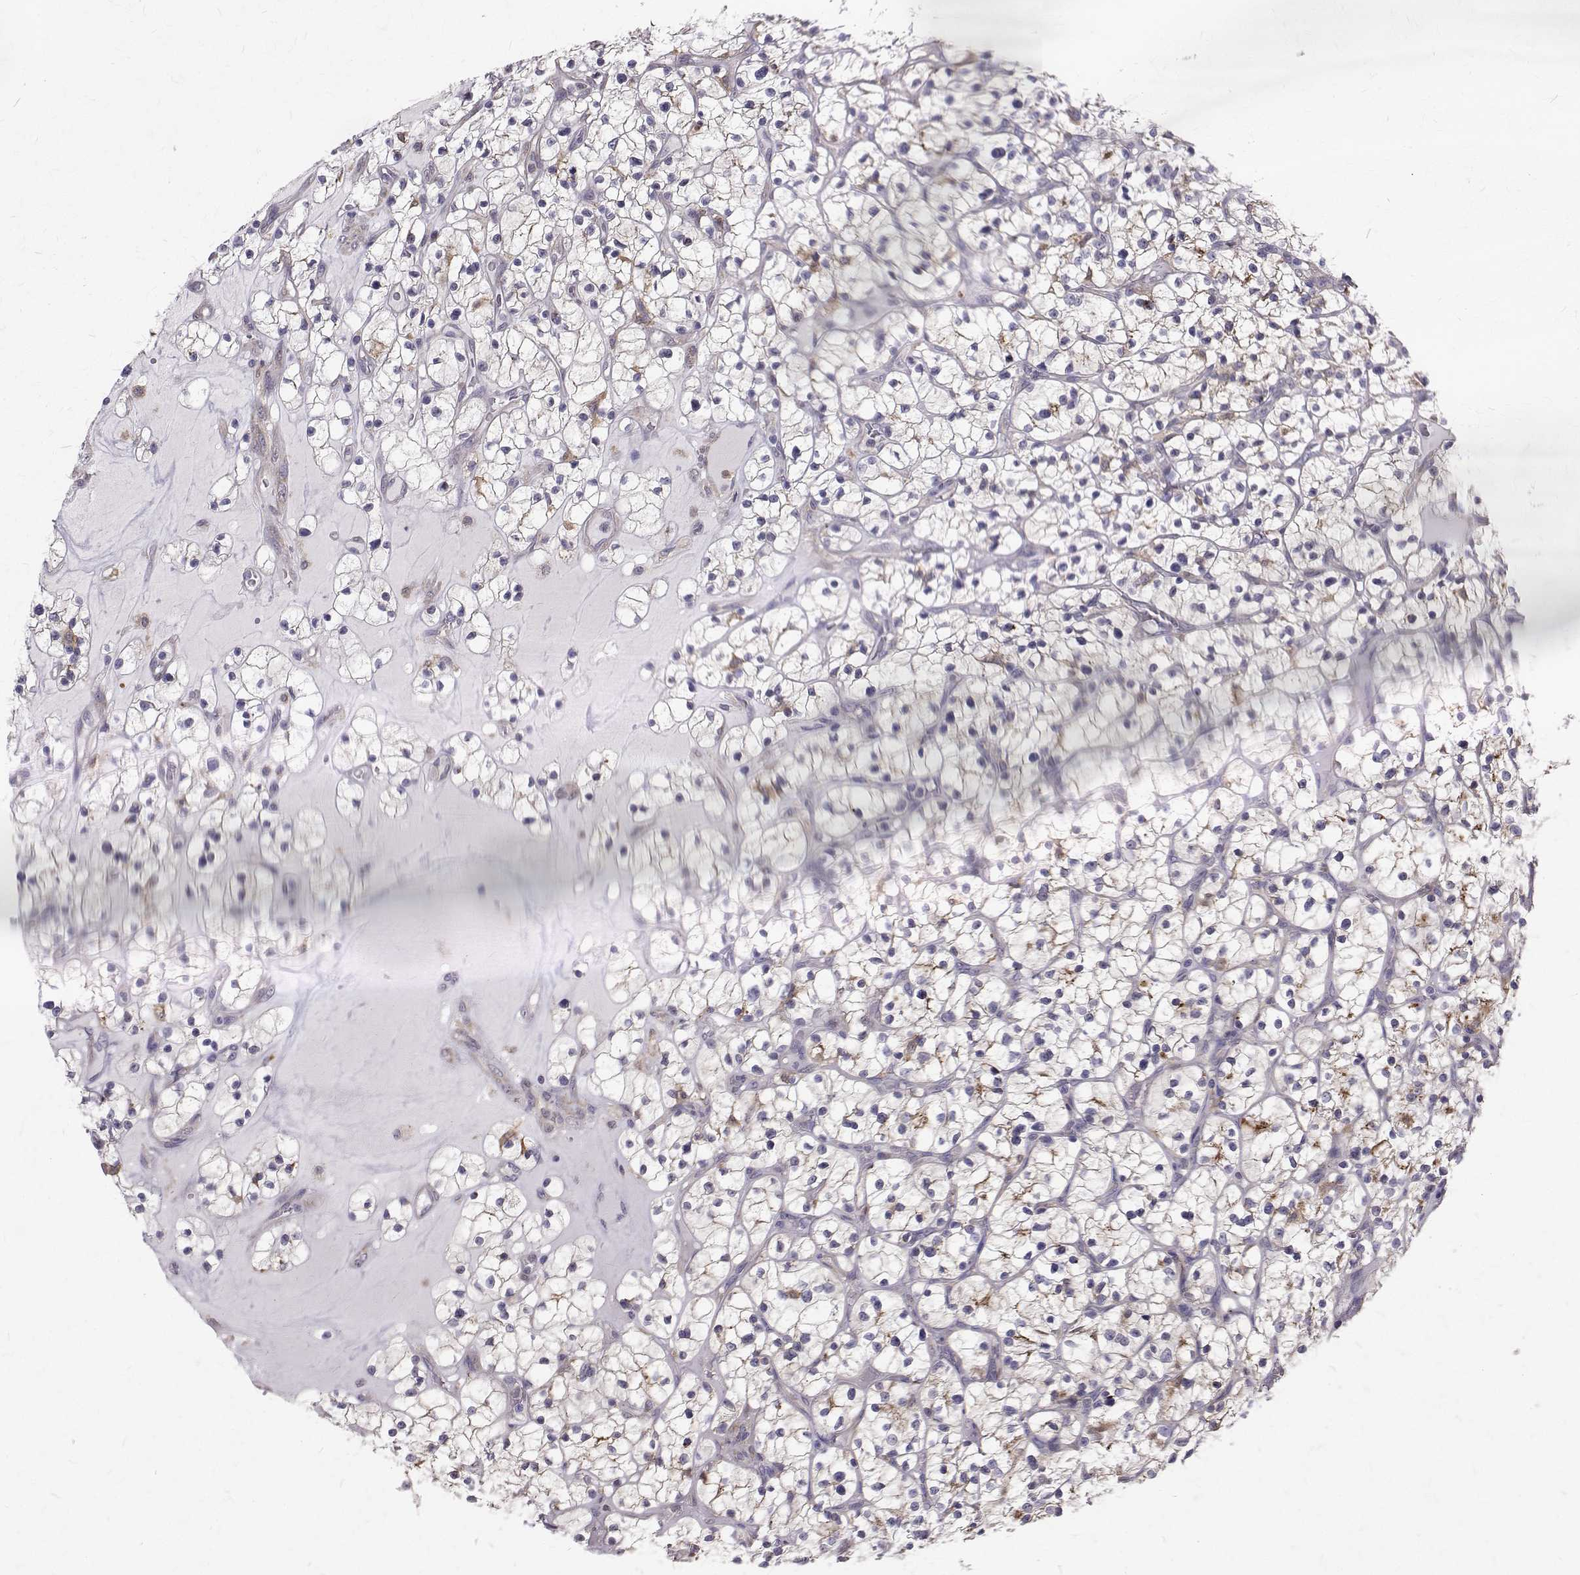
{"staining": {"intensity": "negative", "quantity": "none", "location": "none"}, "tissue": "renal cancer", "cell_type": "Tumor cells", "image_type": "cancer", "snomed": [{"axis": "morphology", "description": "Adenocarcinoma, NOS"}, {"axis": "topography", "description": "Kidney"}], "caption": "Protein analysis of adenocarcinoma (renal) demonstrates no significant positivity in tumor cells.", "gene": "CCDC89", "patient": {"sex": "female", "age": 64}}